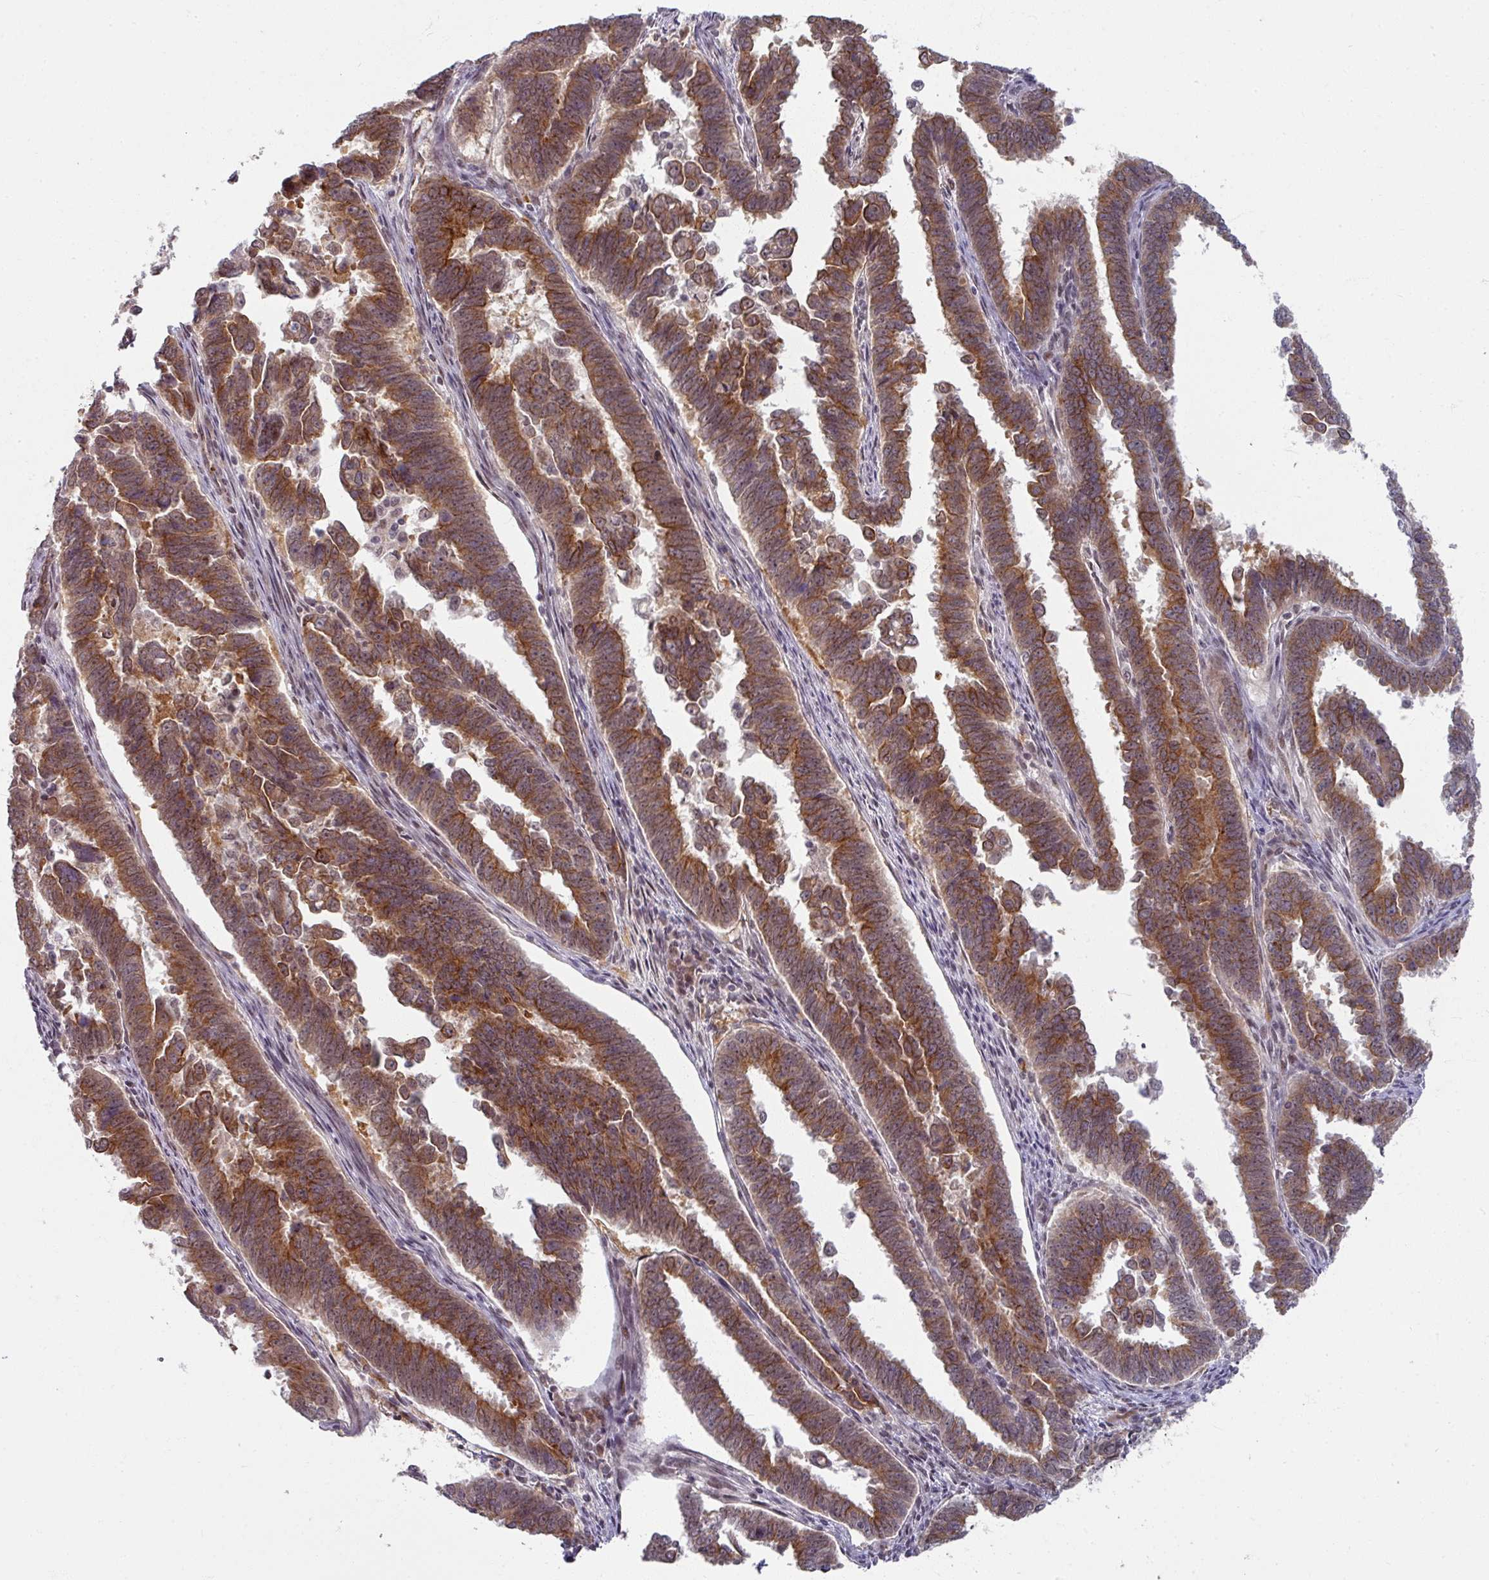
{"staining": {"intensity": "moderate", "quantity": ">75%", "location": "cytoplasmic/membranous"}, "tissue": "endometrial cancer", "cell_type": "Tumor cells", "image_type": "cancer", "snomed": [{"axis": "morphology", "description": "Adenocarcinoma, NOS"}, {"axis": "topography", "description": "Endometrium"}], "caption": "This is an image of immunohistochemistry (IHC) staining of endometrial adenocarcinoma, which shows moderate positivity in the cytoplasmic/membranous of tumor cells.", "gene": "KLC3", "patient": {"sex": "female", "age": 75}}